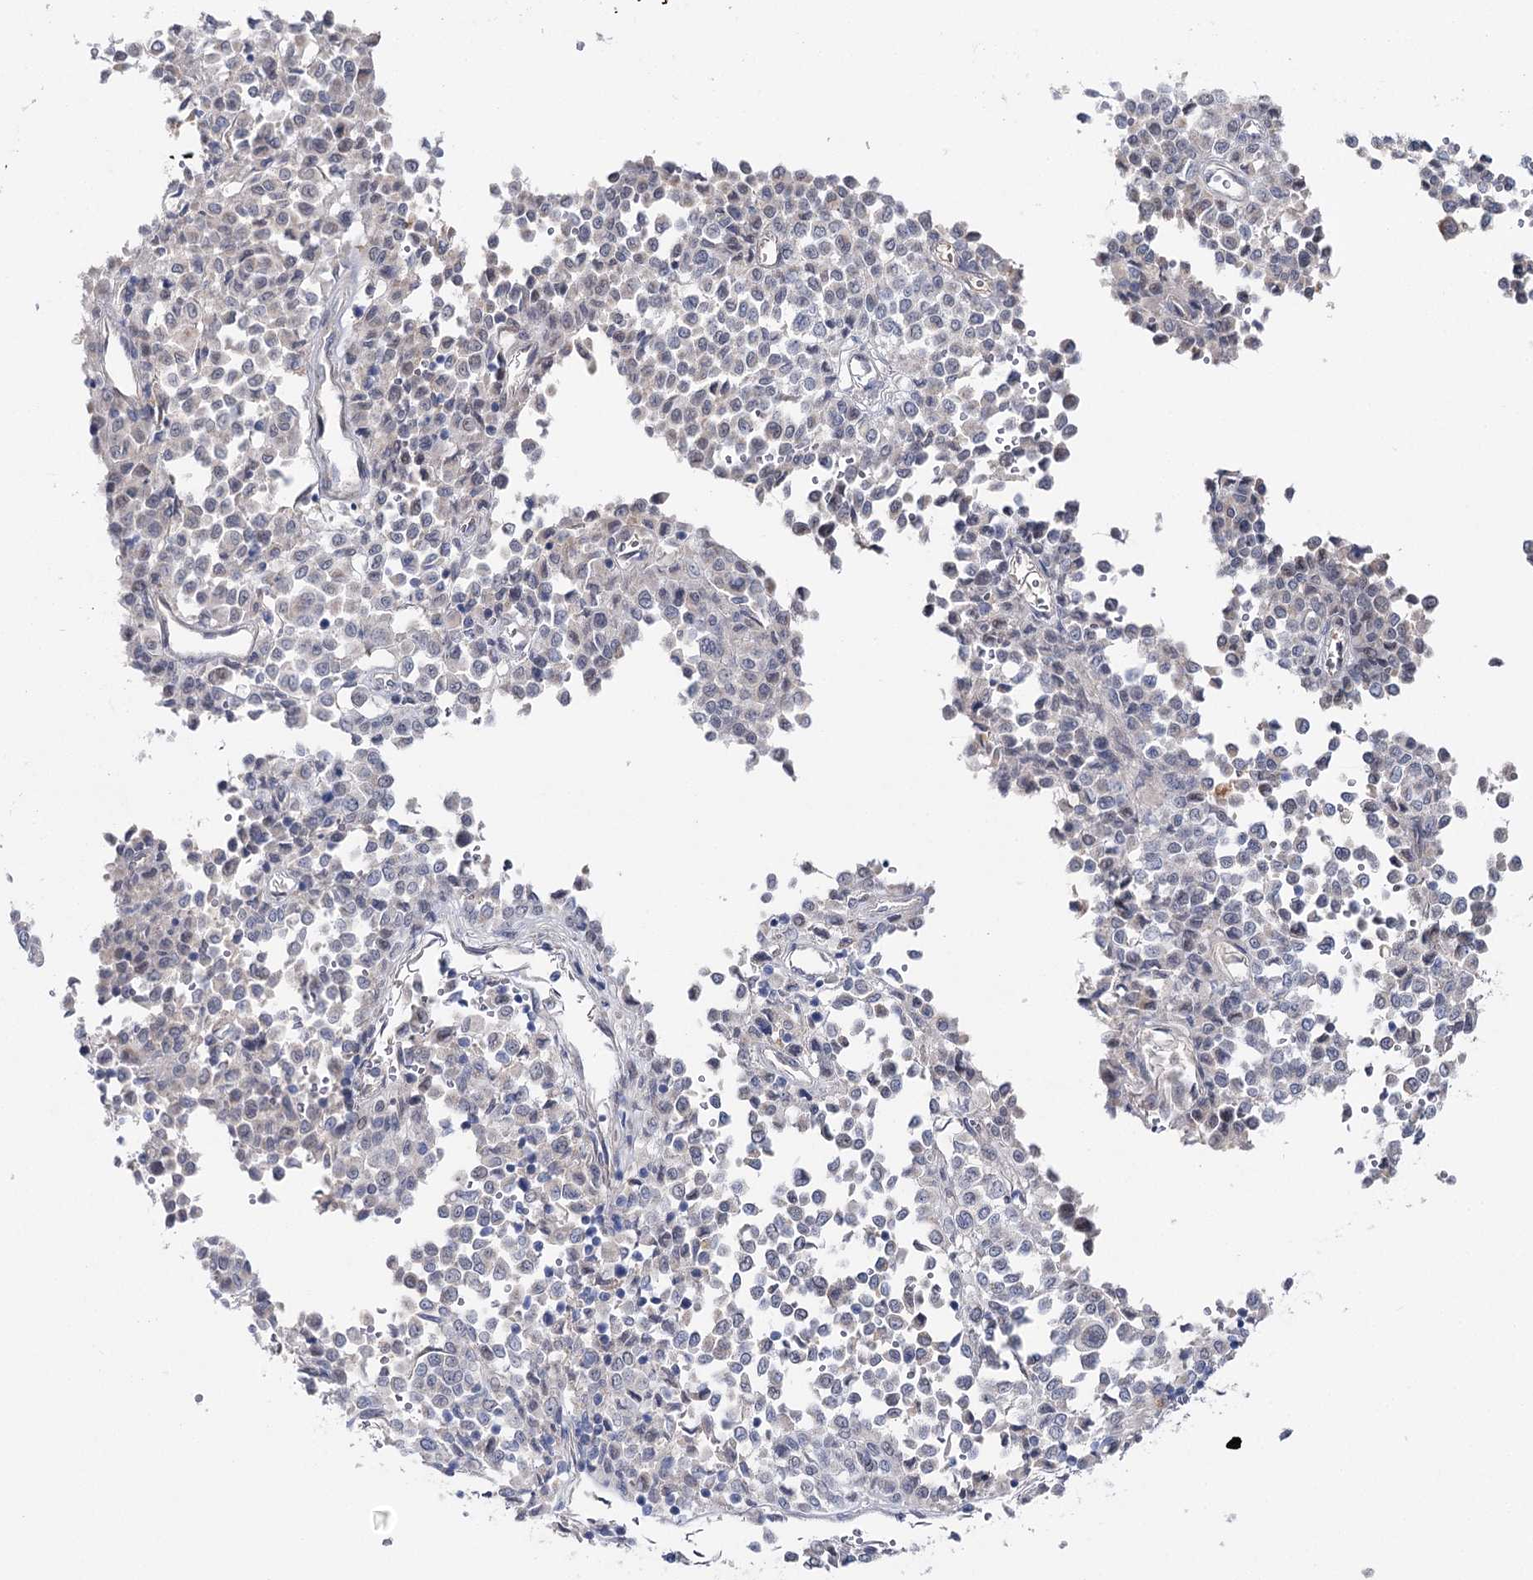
{"staining": {"intensity": "negative", "quantity": "none", "location": "none"}, "tissue": "melanoma", "cell_type": "Tumor cells", "image_type": "cancer", "snomed": [{"axis": "morphology", "description": "Malignant melanoma, Metastatic site"}, {"axis": "topography", "description": "Pancreas"}], "caption": "Melanoma stained for a protein using IHC demonstrates no positivity tumor cells.", "gene": "LRRC14B", "patient": {"sex": "female", "age": 30}}